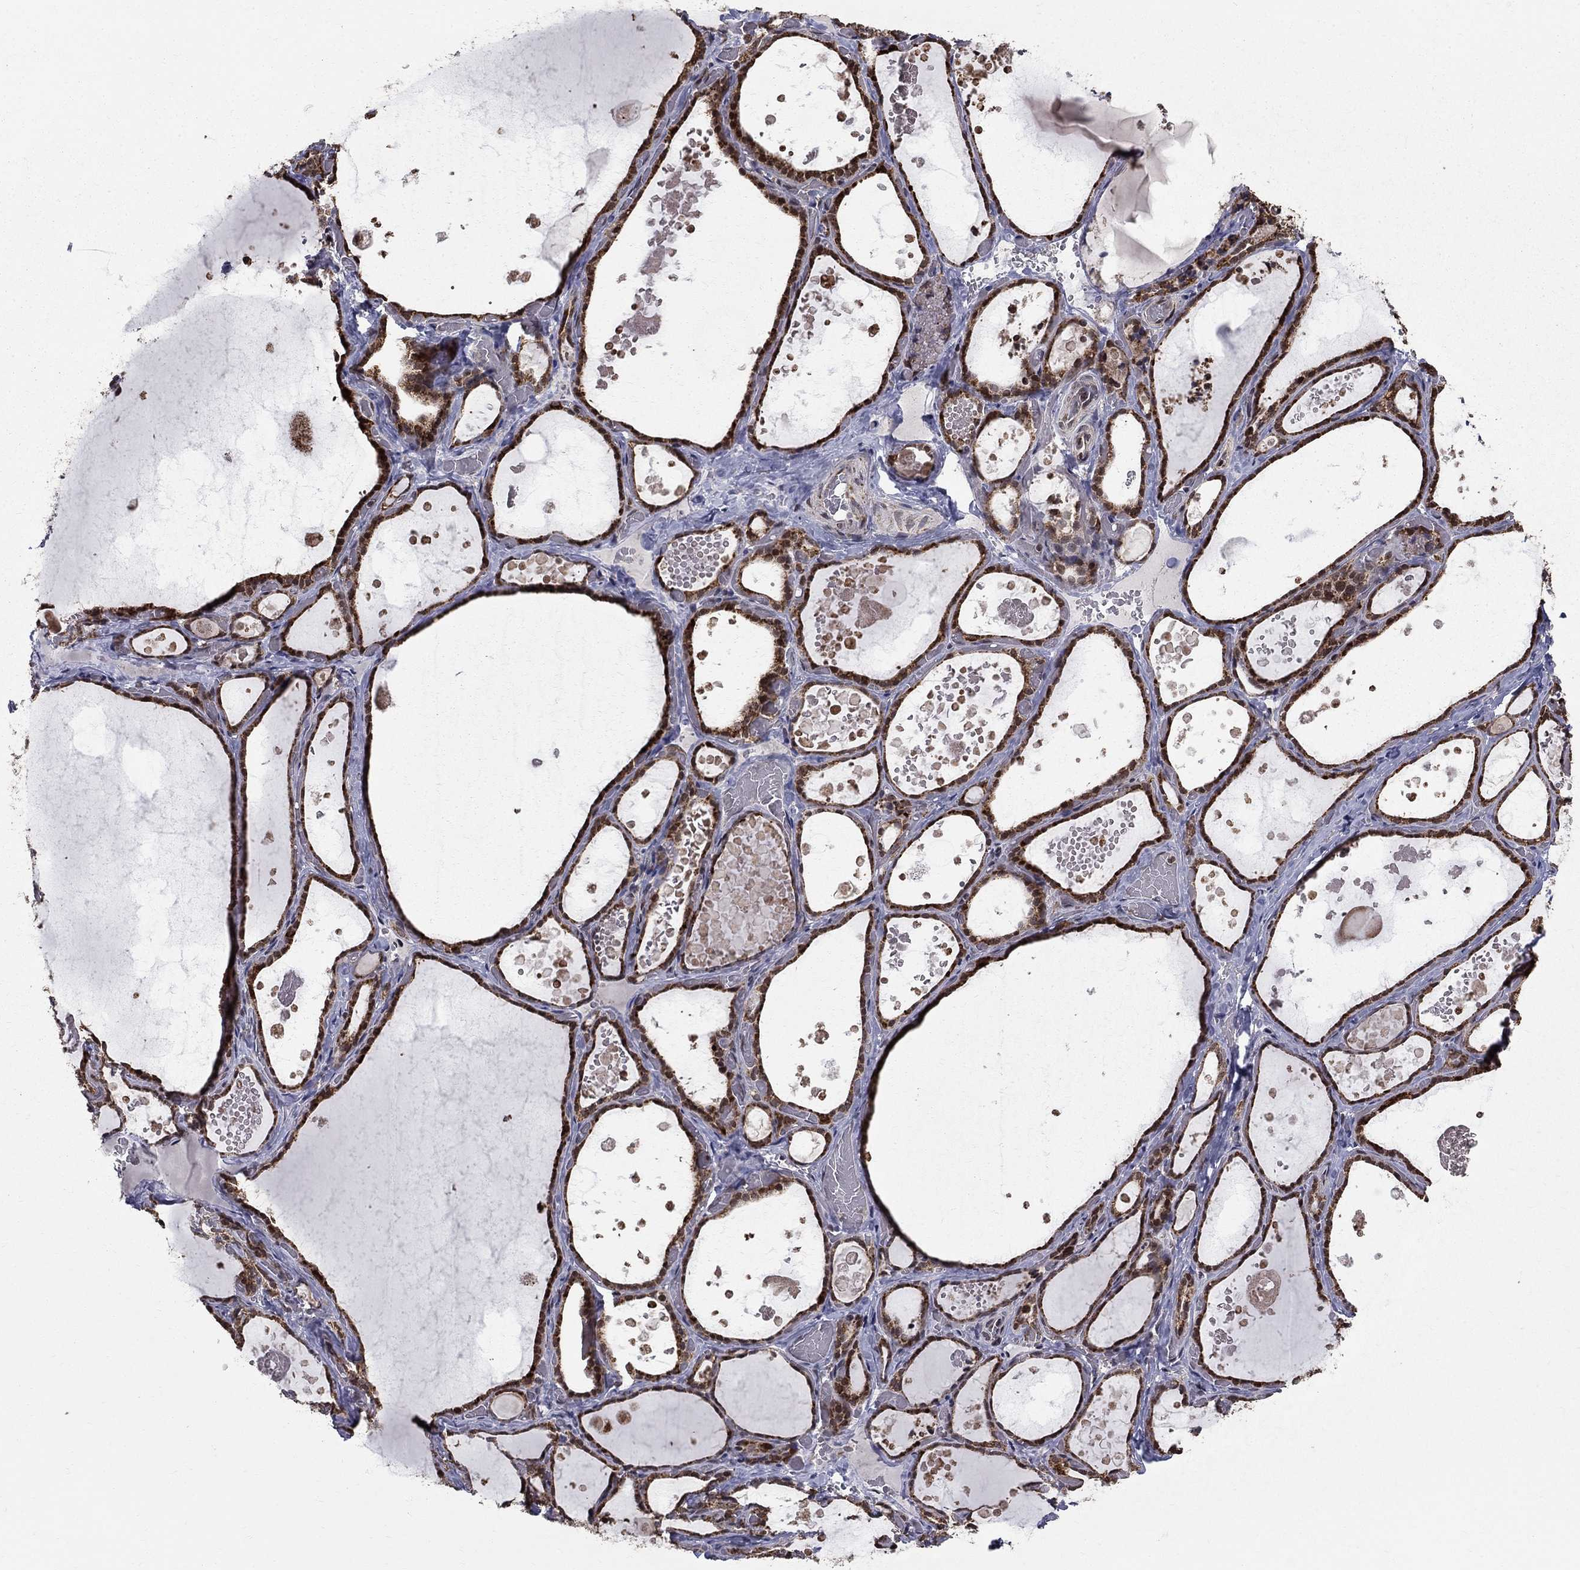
{"staining": {"intensity": "moderate", "quantity": "25%-75%", "location": "cytoplasmic/membranous,nuclear"}, "tissue": "thyroid gland", "cell_type": "Glandular cells", "image_type": "normal", "snomed": [{"axis": "morphology", "description": "Normal tissue, NOS"}, {"axis": "topography", "description": "Thyroid gland"}], "caption": "Protein staining by immunohistochemistry demonstrates moderate cytoplasmic/membranous,nuclear staining in approximately 25%-75% of glandular cells in benign thyroid gland. (DAB (3,3'-diaminobenzidine) = brown stain, brightfield microscopy at high magnification).", "gene": "ACOT13", "patient": {"sex": "female", "age": 56}}